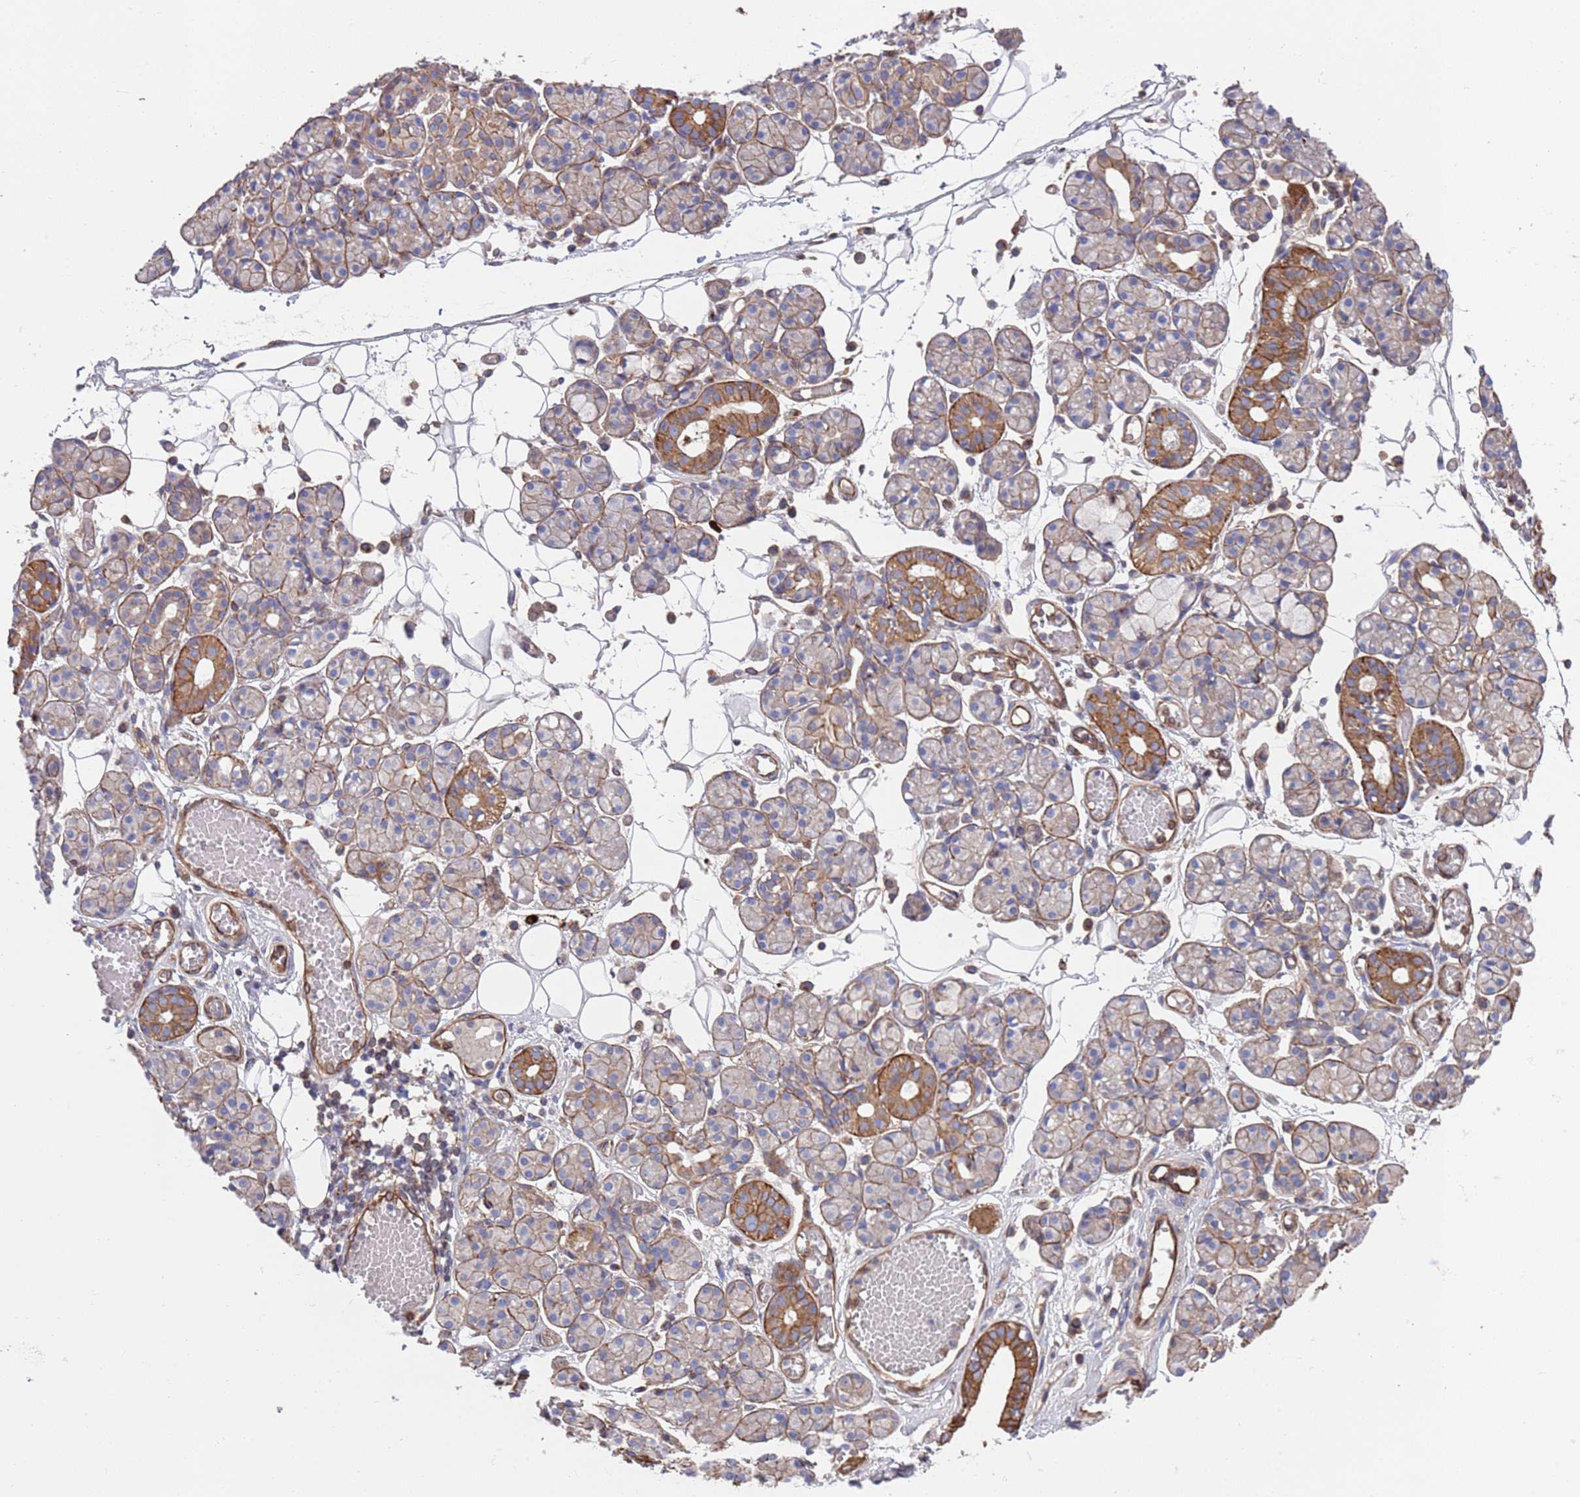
{"staining": {"intensity": "moderate", "quantity": "<25%", "location": "cytoplasmic/membranous"}, "tissue": "salivary gland", "cell_type": "Glandular cells", "image_type": "normal", "snomed": [{"axis": "morphology", "description": "Normal tissue, NOS"}, {"axis": "topography", "description": "Salivary gland"}], "caption": "This micrograph shows immunohistochemistry (IHC) staining of normal human salivary gland, with low moderate cytoplasmic/membranous expression in about <25% of glandular cells.", "gene": "JAKMIP2", "patient": {"sex": "male", "age": 63}}